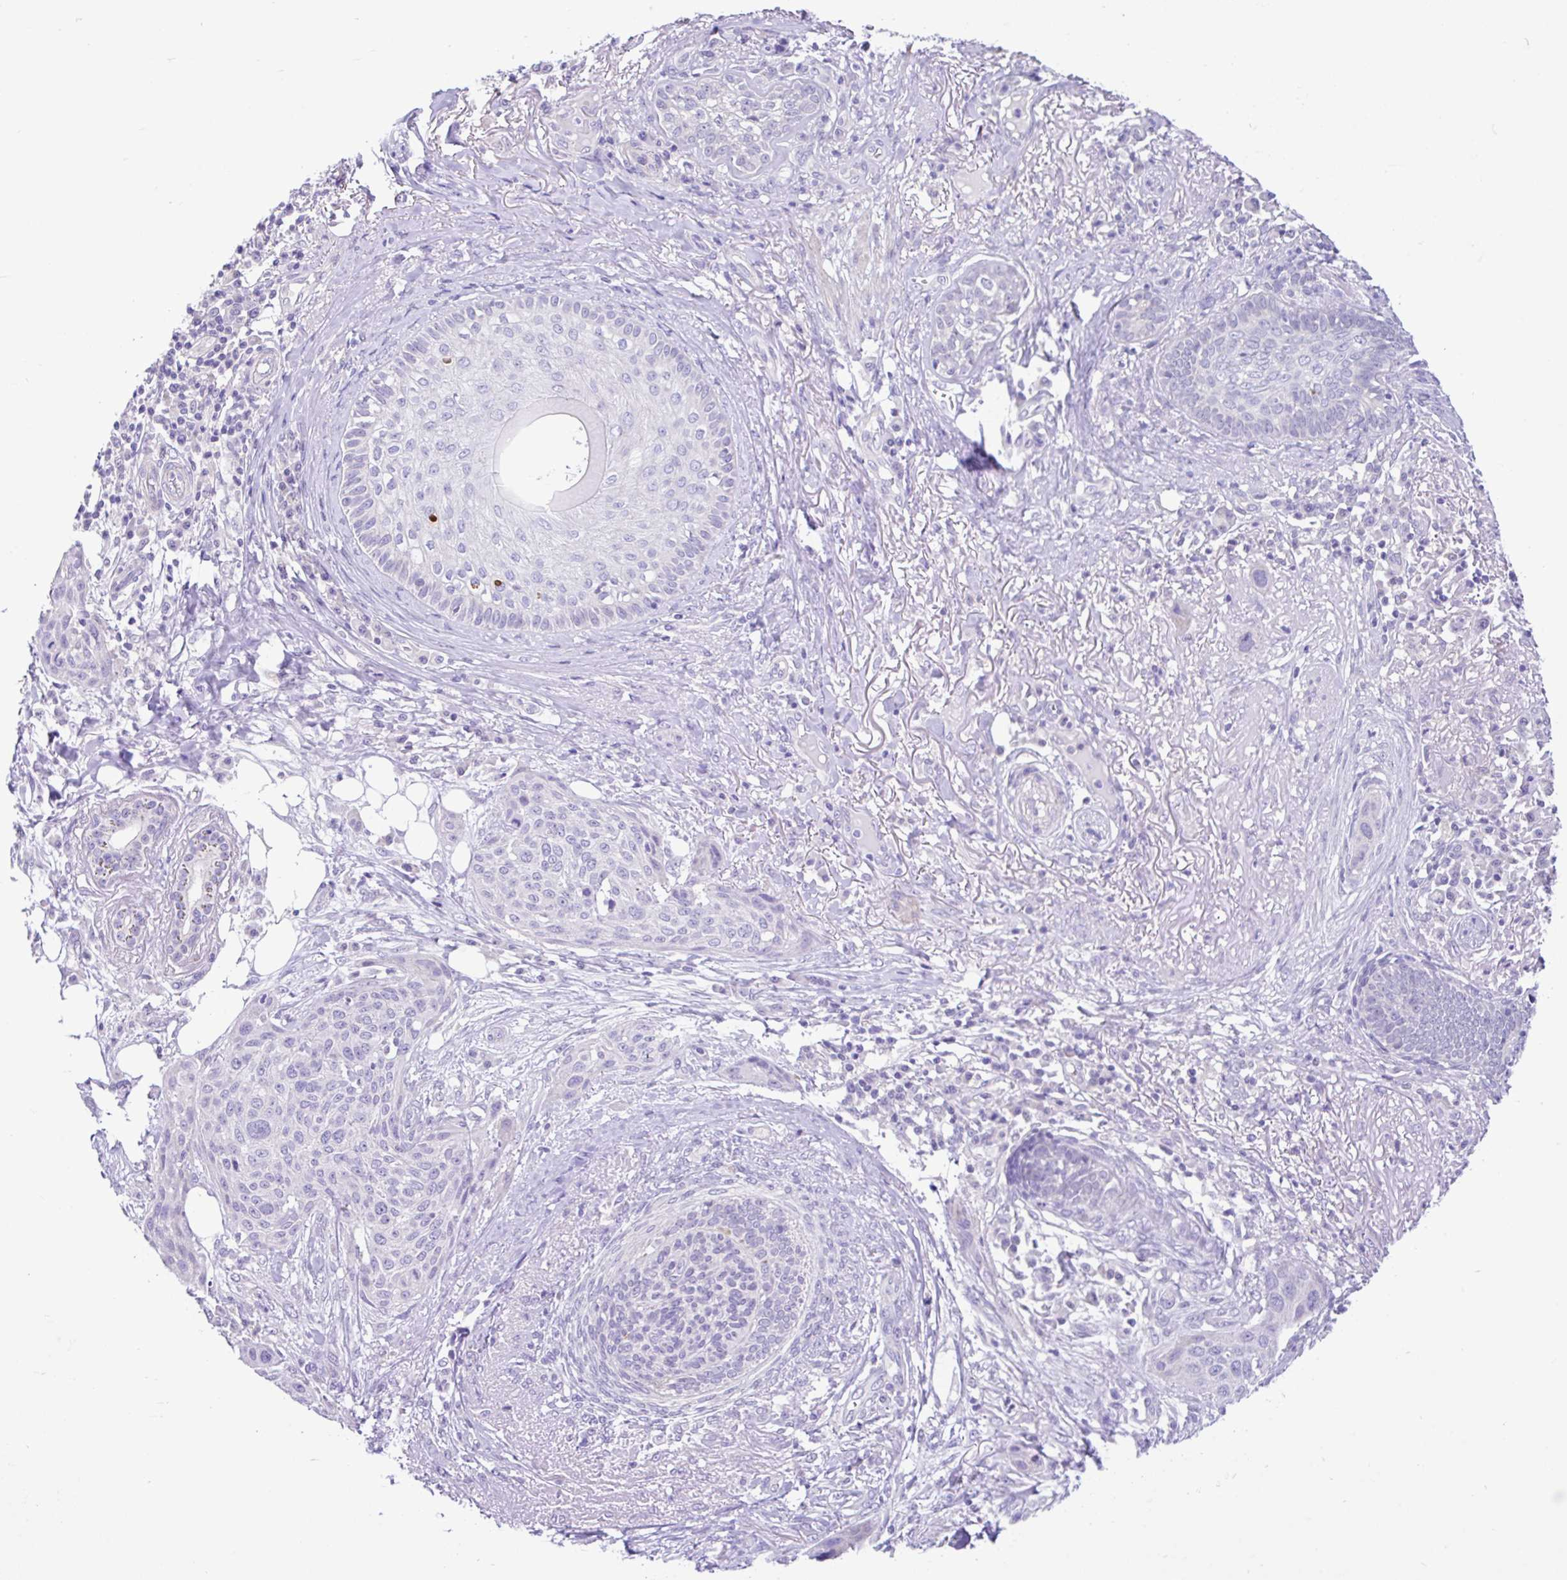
{"staining": {"intensity": "negative", "quantity": "none", "location": "none"}, "tissue": "skin cancer", "cell_type": "Tumor cells", "image_type": "cancer", "snomed": [{"axis": "morphology", "description": "Squamous cell carcinoma, NOS"}, {"axis": "topography", "description": "Skin"}], "caption": "Skin cancer stained for a protein using immunohistochemistry shows no positivity tumor cells.", "gene": "ANO4", "patient": {"sex": "female", "age": 87}}